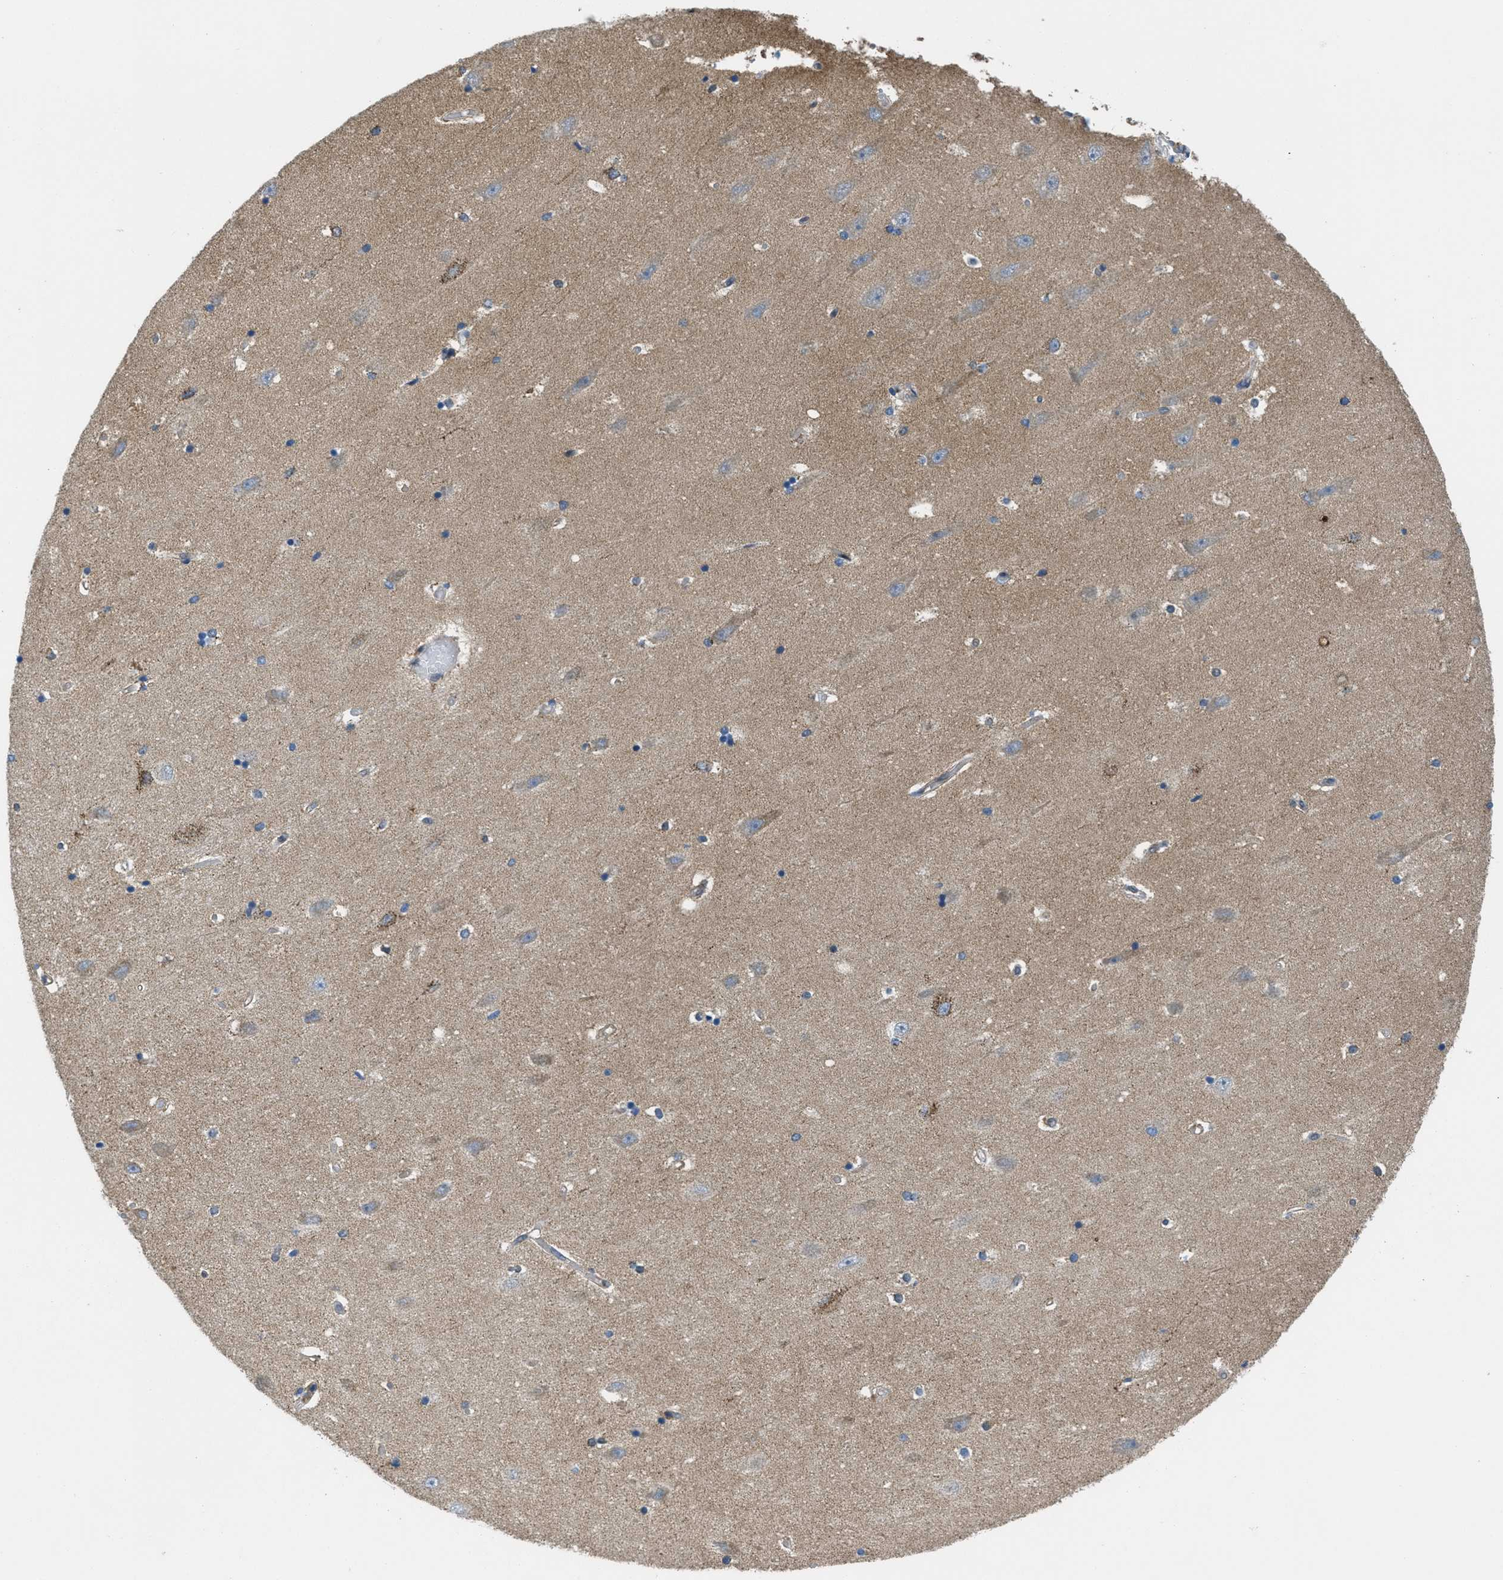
{"staining": {"intensity": "negative", "quantity": "none", "location": "none"}, "tissue": "hippocampus", "cell_type": "Glial cells", "image_type": "normal", "snomed": [{"axis": "morphology", "description": "Normal tissue, NOS"}, {"axis": "topography", "description": "Hippocampus"}], "caption": "IHC of benign hippocampus shows no expression in glial cells.", "gene": "PIP5K1C", "patient": {"sex": "male", "age": 45}}